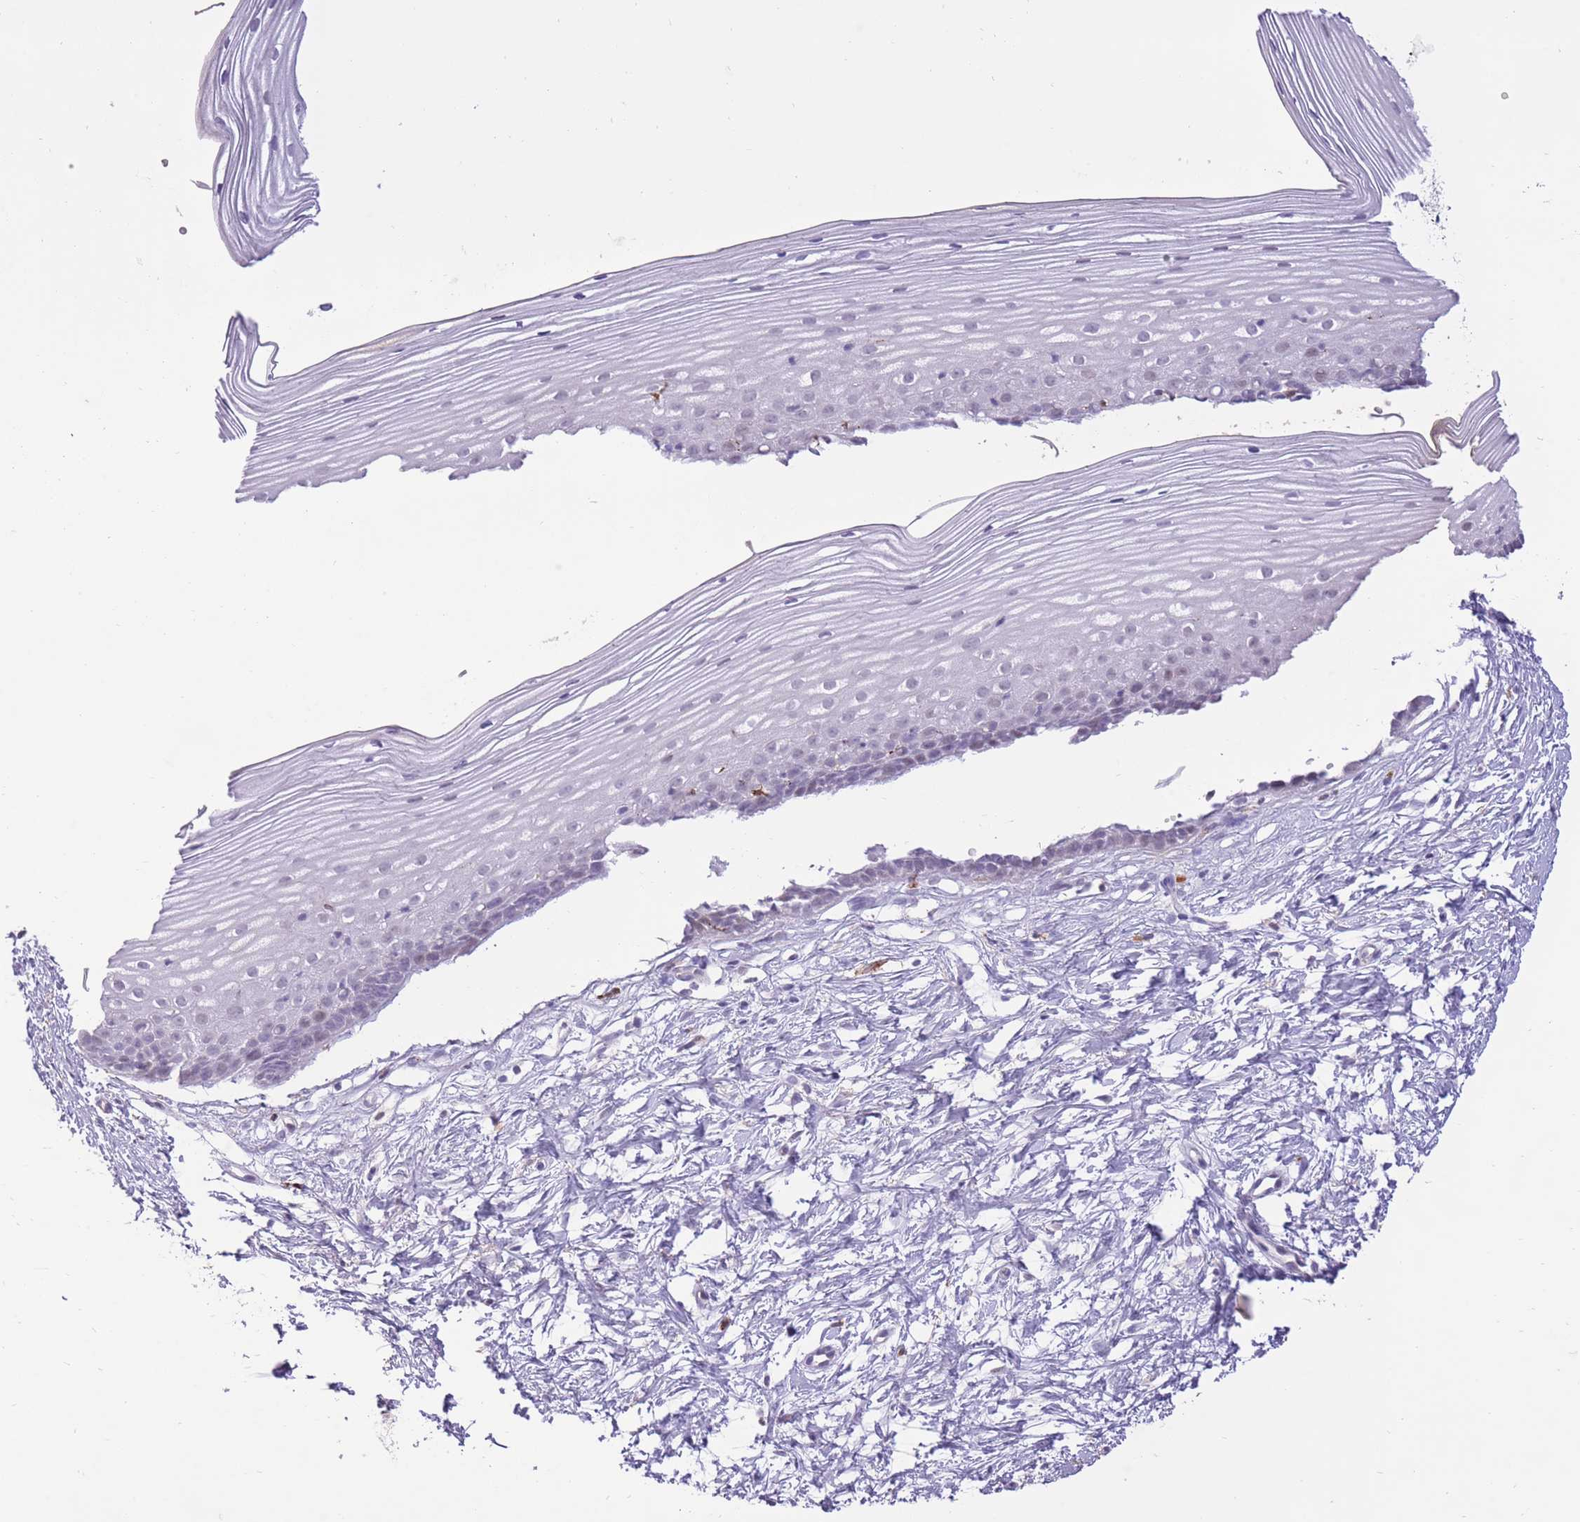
{"staining": {"intensity": "strong", "quantity": ">75%", "location": "cytoplasmic/membranous"}, "tissue": "cervix", "cell_type": "Glandular cells", "image_type": "normal", "snomed": [{"axis": "morphology", "description": "Normal tissue, NOS"}, {"axis": "topography", "description": "Cervix"}], "caption": "Unremarkable cervix shows strong cytoplasmic/membranous staining in about >75% of glandular cells, visualized by immunohistochemistry. (DAB = brown stain, brightfield microscopy at high magnification).", "gene": "MEIS3", "patient": {"sex": "female", "age": 40}}